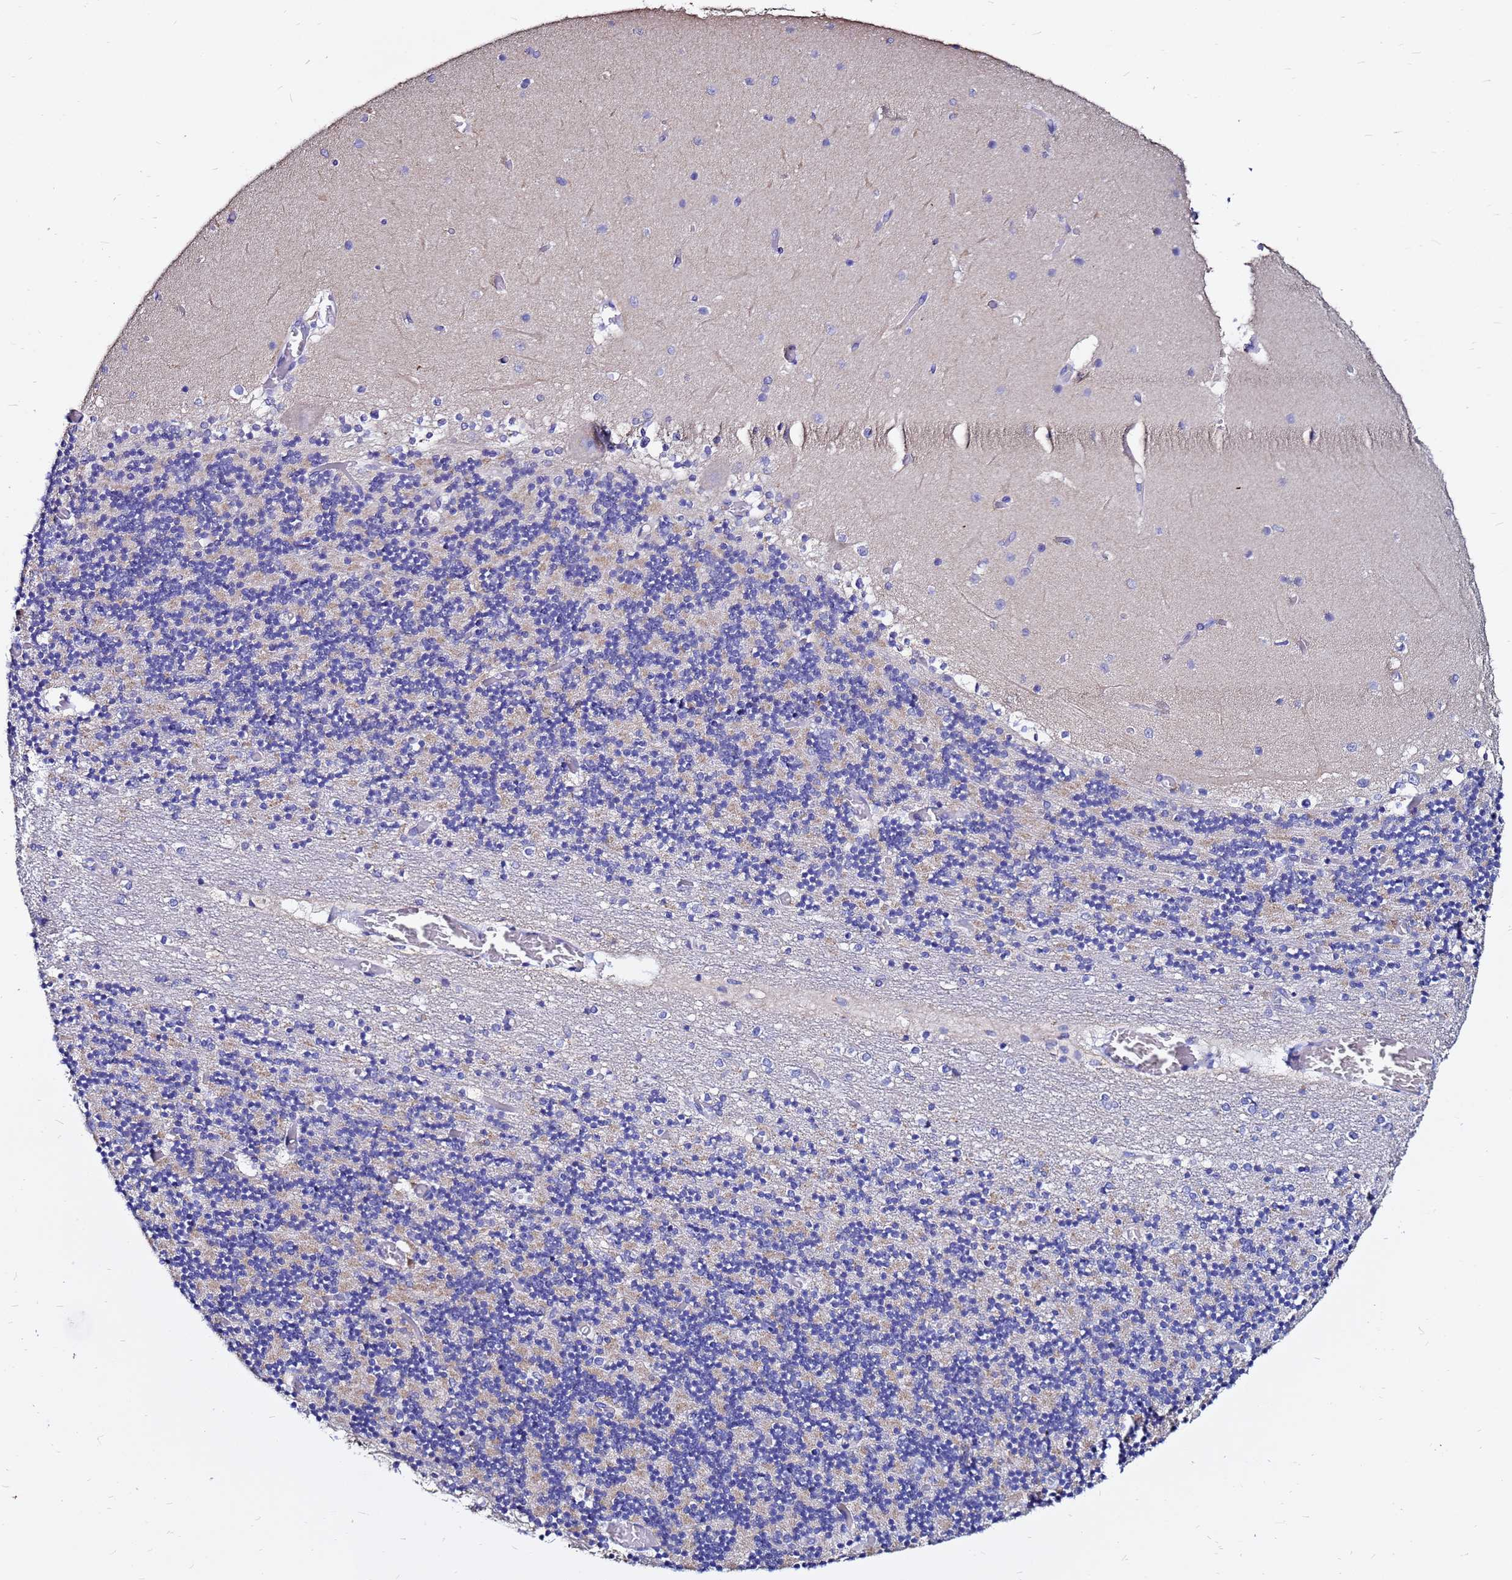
{"staining": {"intensity": "negative", "quantity": "none", "location": "none"}, "tissue": "cerebellum", "cell_type": "Cells in granular layer", "image_type": "normal", "snomed": [{"axis": "morphology", "description": "Normal tissue, NOS"}, {"axis": "topography", "description": "Cerebellum"}], "caption": "Histopathology image shows no protein staining in cells in granular layer of benign cerebellum.", "gene": "FAM183A", "patient": {"sex": "female", "age": 28}}